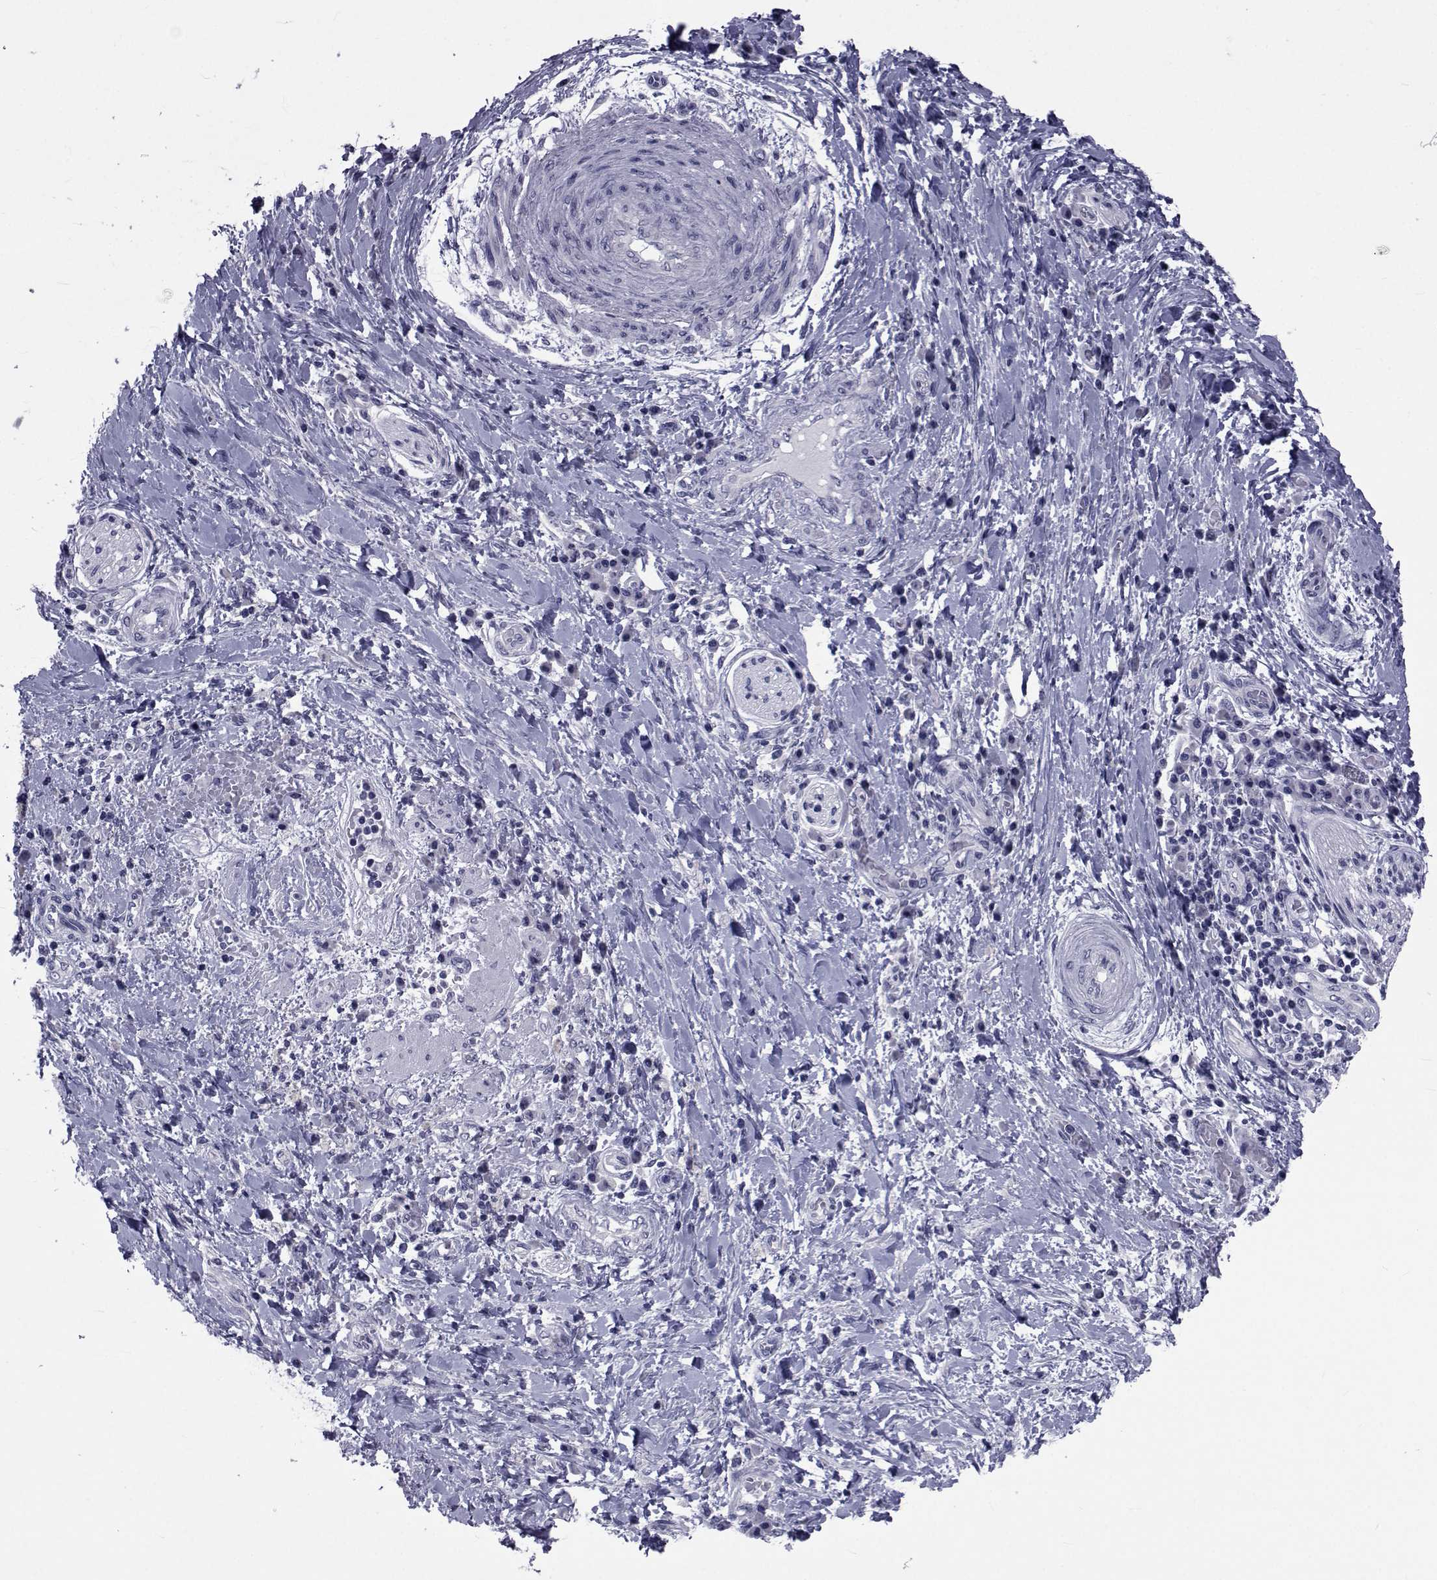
{"staining": {"intensity": "negative", "quantity": "none", "location": "none"}, "tissue": "liver cancer", "cell_type": "Tumor cells", "image_type": "cancer", "snomed": [{"axis": "morphology", "description": "Cholangiocarcinoma"}, {"axis": "topography", "description": "Liver"}], "caption": "Histopathology image shows no protein positivity in tumor cells of liver cholangiocarcinoma tissue.", "gene": "GKAP1", "patient": {"sex": "female", "age": 73}}